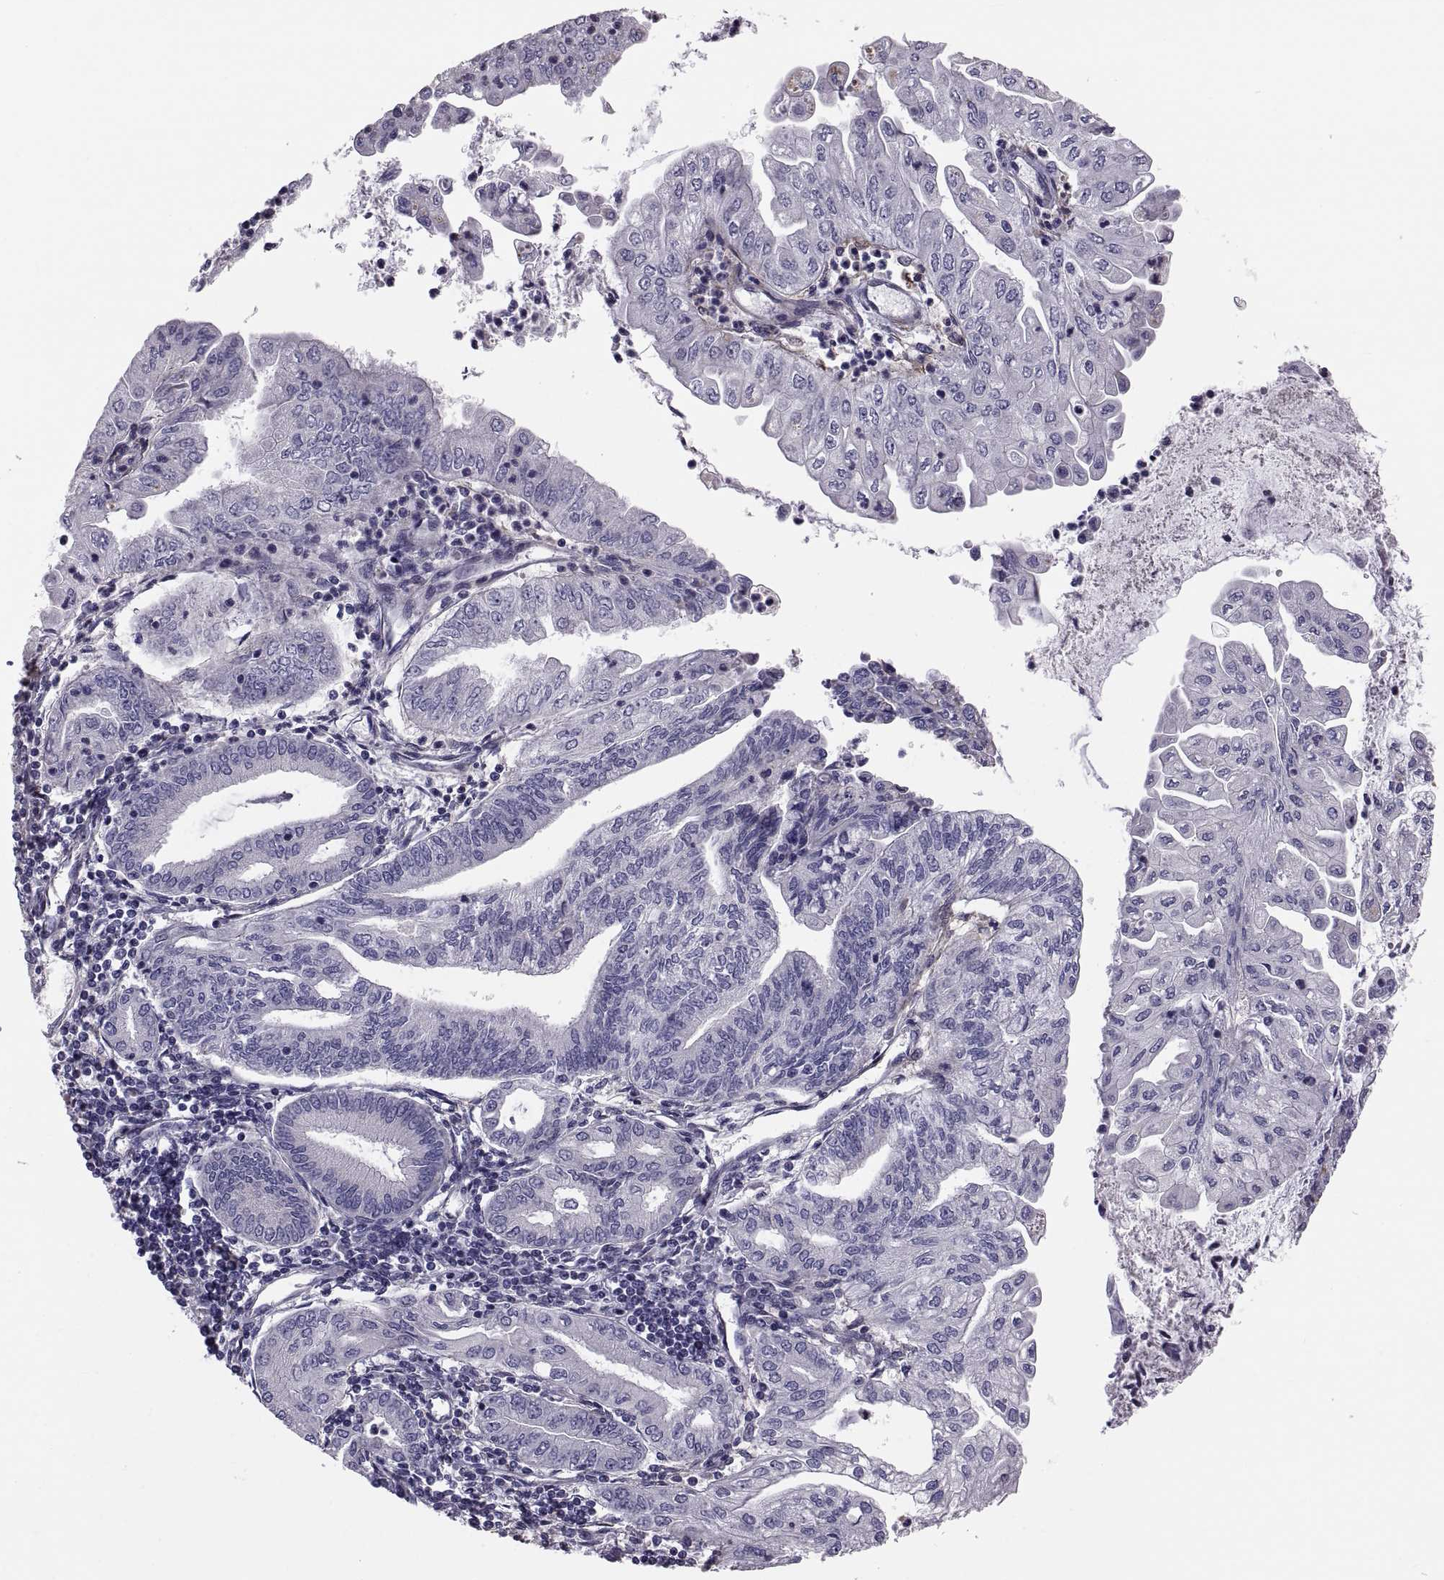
{"staining": {"intensity": "negative", "quantity": "none", "location": "none"}, "tissue": "endometrial cancer", "cell_type": "Tumor cells", "image_type": "cancer", "snomed": [{"axis": "morphology", "description": "Adenocarcinoma, NOS"}, {"axis": "topography", "description": "Endometrium"}], "caption": "High power microscopy photomicrograph of an immunohistochemistry (IHC) micrograph of endometrial cancer, revealing no significant staining in tumor cells. (DAB IHC, high magnification).", "gene": "ANO1", "patient": {"sex": "female", "age": 55}}